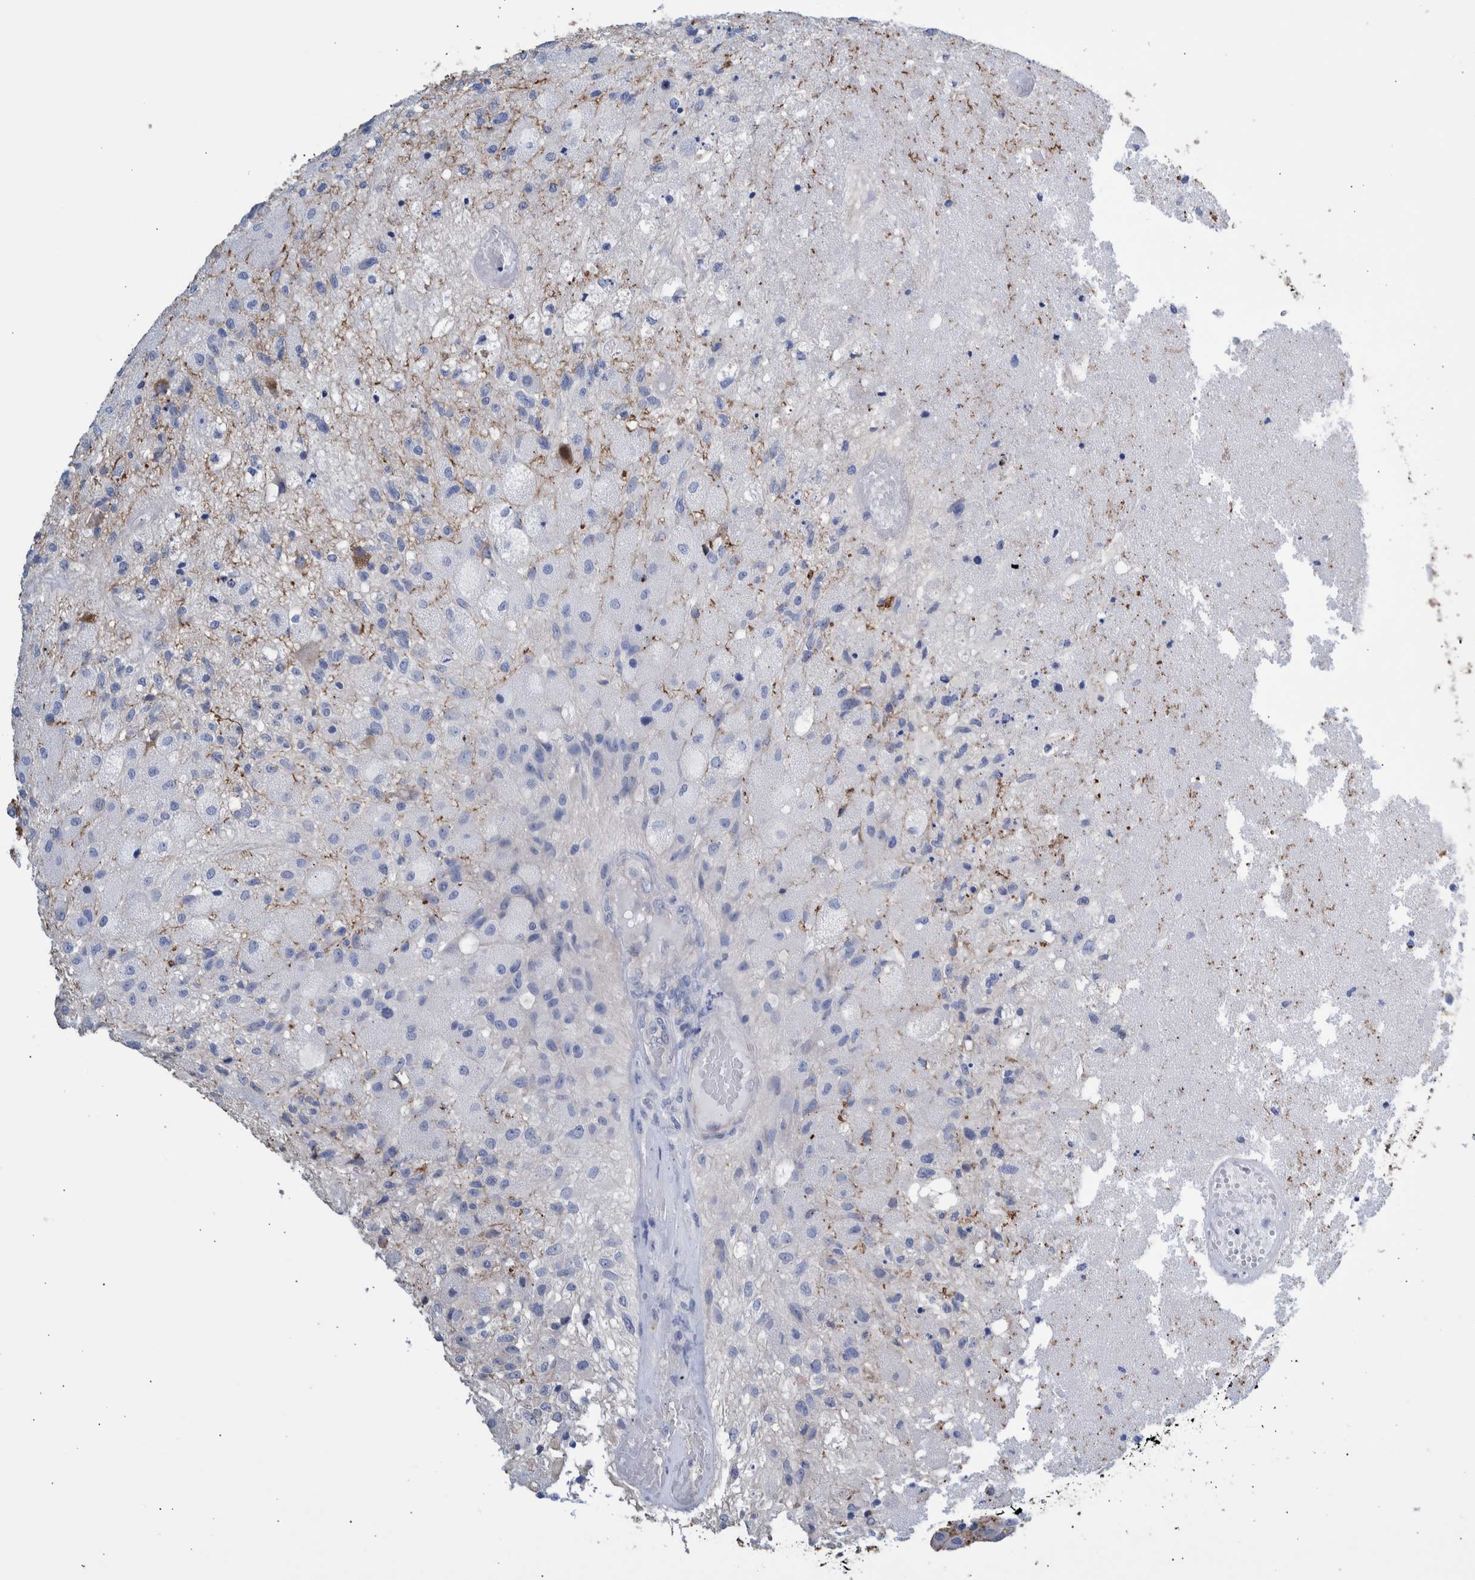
{"staining": {"intensity": "negative", "quantity": "none", "location": "none"}, "tissue": "glioma", "cell_type": "Tumor cells", "image_type": "cancer", "snomed": [{"axis": "morphology", "description": "Normal tissue, NOS"}, {"axis": "morphology", "description": "Glioma, malignant, High grade"}, {"axis": "topography", "description": "Cerebral cortex"}], "caption": "This is an IHC histopathology image of malignant glioma (high-grade). There is no staining in tumor cells.", "gene": "PPP3CC", "patient": {"sex": "male", "age": 77}}